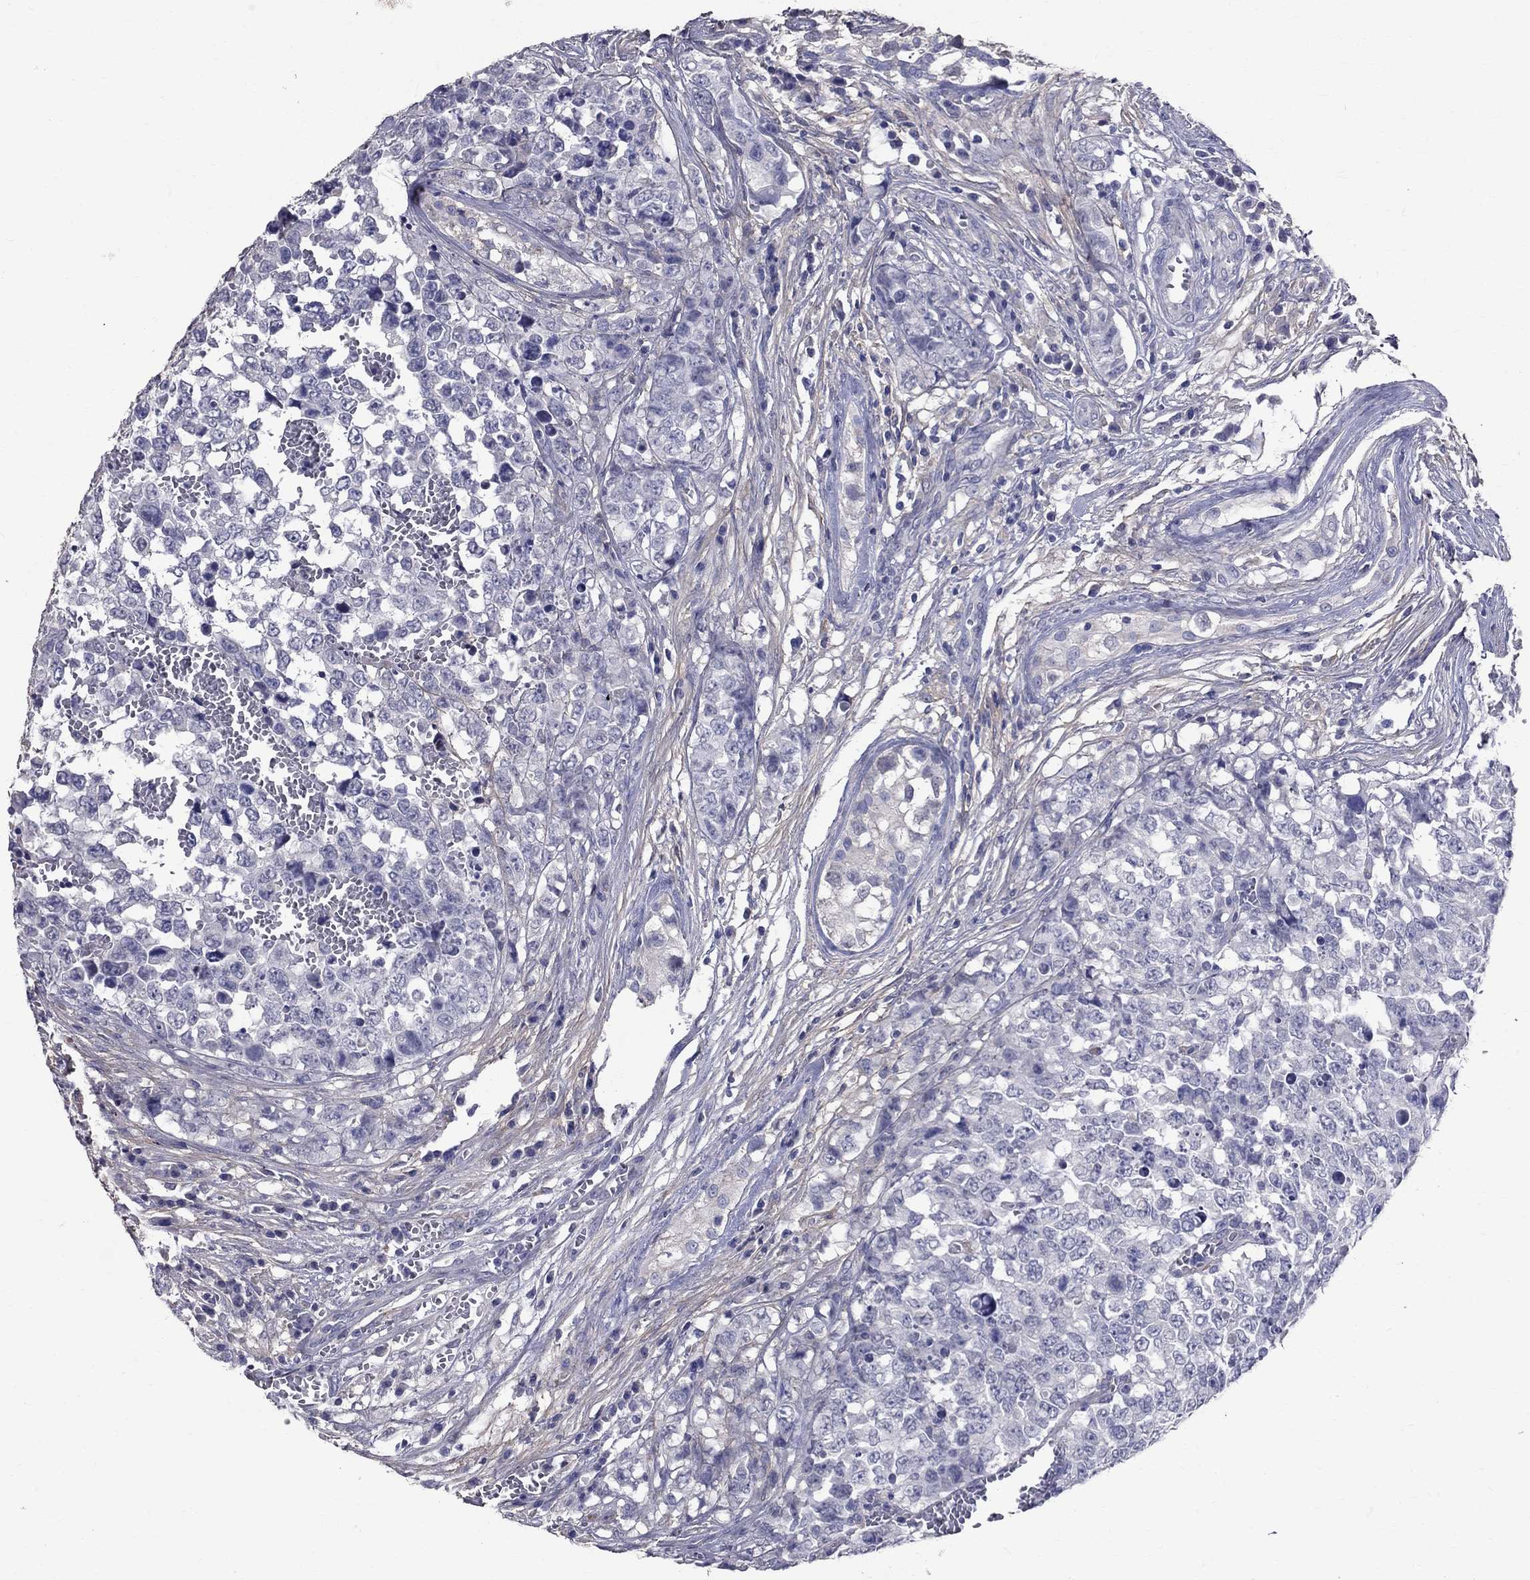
{"staining": {"intensity": "negative", "quantity": "none", "location": "none"}, "tissue": "testis cancer", "cell_type": "Tumor cells", "image_type": "cancer", "snomed": [{"axis": "morphology", "description": "Carcinoma, Embryonal, NOS"}, {"axis": "topography", "description": "Testis"}], "caption": "A histopathology image of human testis embryonal carcinoma is negative for staining in tumor cells.", "gene": "ANXA10", "patient": {"sex": "male", "age": 23}}